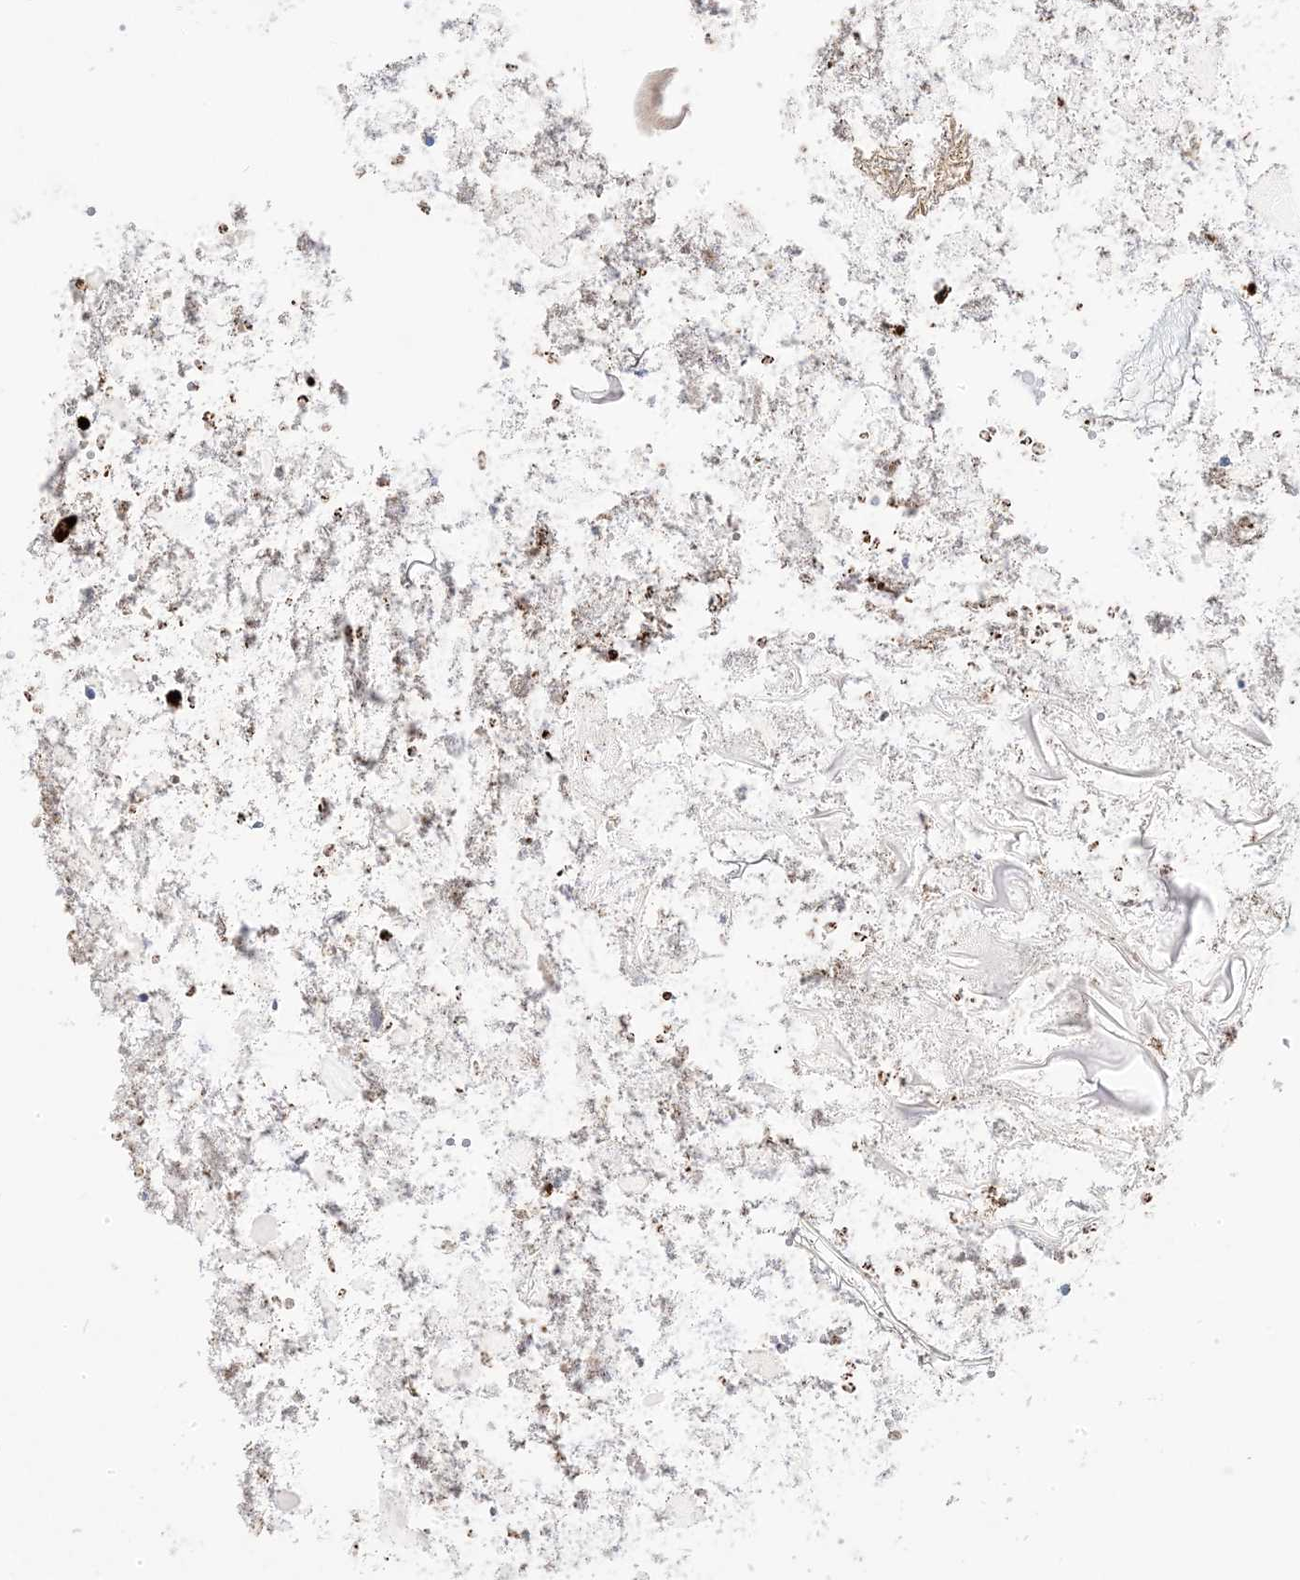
{"staining": {"intensity": "strong", "quantity": ">75%", "location": "cytoplasmic/membranous"}, "tissue": "appendix", "cell_type": "Glandular cells", "image_type": "normal", "snomed": [{"axis": "morphology", "description": "Normal tissue, NOS"}, {"axis": "topography", "description": "Appendix"}], "caption": "Glandular cells demonstrate high levels of strong cytoplasmic/membranous positivity in approximately >75% of cells in unremarkable appendix. Nuclei are stained in blue.", "gene": "PCCB", "patient": {"sex": "female", "age": 54}}